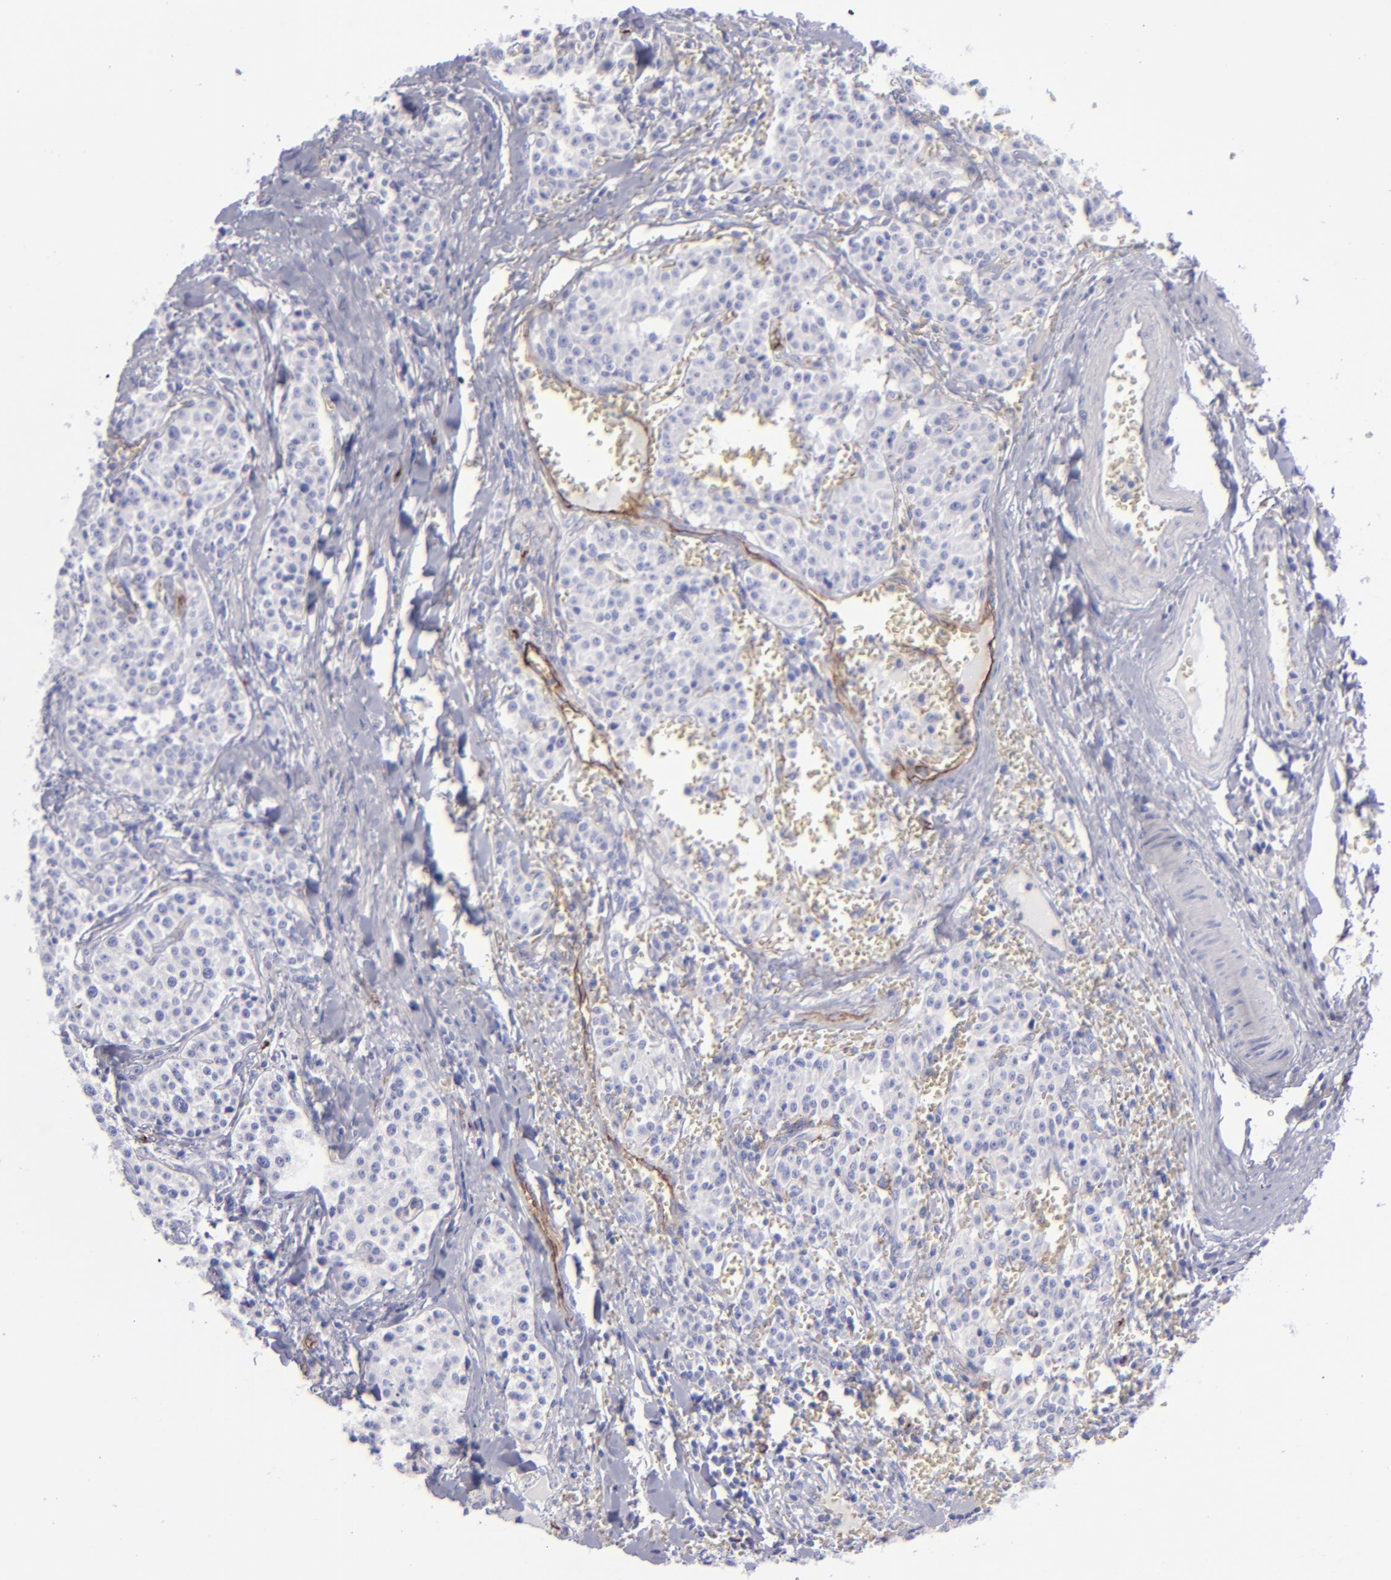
{"staining": {"intensity": "negative", "quantity": "none", "location": "none"}, "tissue": "carcinoid", "cell_type": "Tumor cells", "image_type": "cancer", "snomed": [{"axis": "morphology", "description": "Carcinoid, malignant, NOS"}, {"axis": "topography", "description": "Stomach"}], "caption": "Human carcinoid (malignant) stained for a protein using immunohistochemistry demonstrates no positivity in tumor cells.", "gene": "ANPEP", "patient": {"sex": "female", "age": 76}}